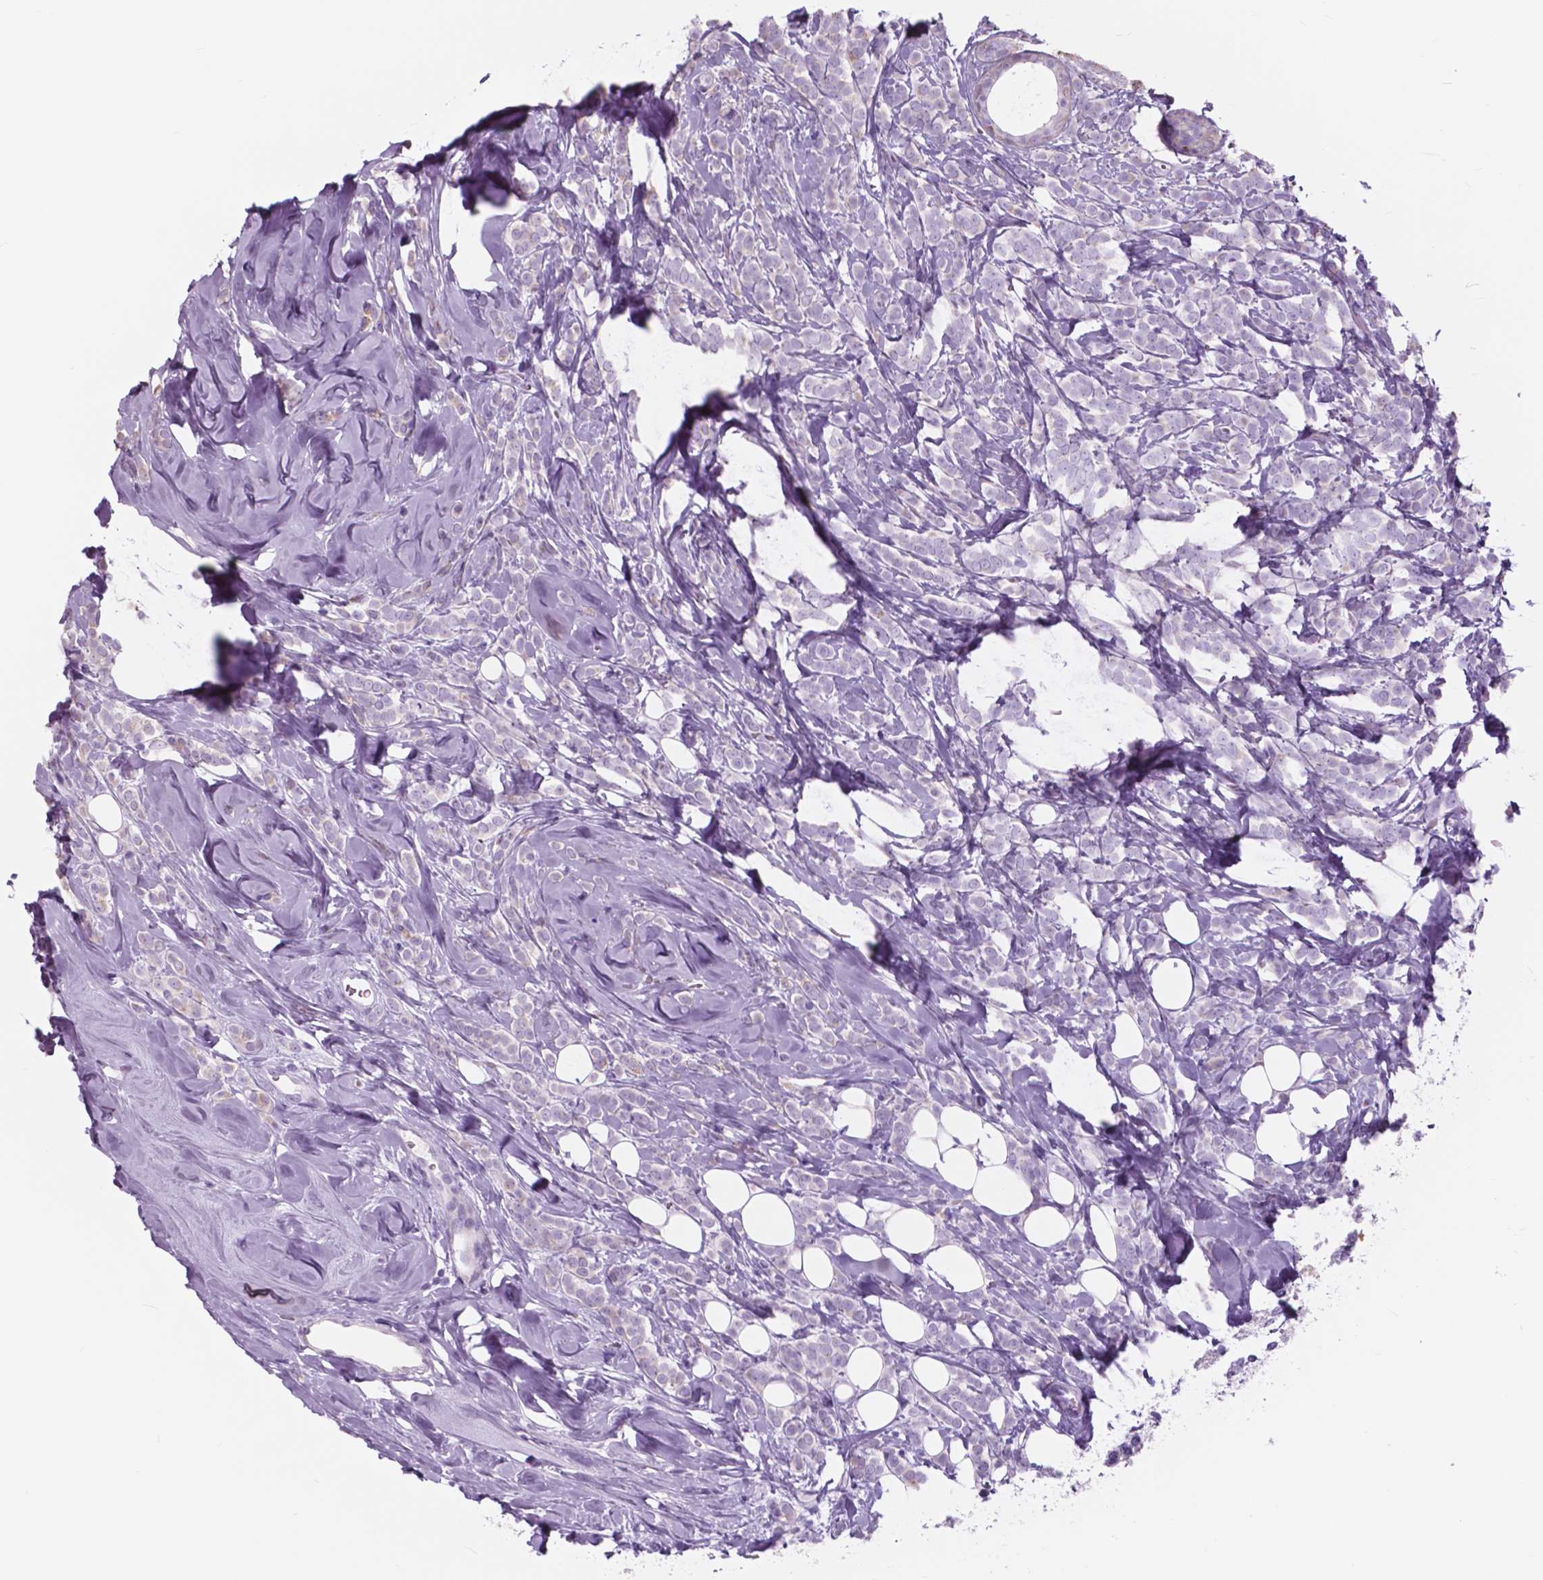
{"staining": {"intensity": "negative", "quantity": "none", "location": "none"}, "tissue": "breast cancer", "cell_type": "Tumor cells", "image_type": "cancer", "snomed": [{"axis": "morphology", "description": "Lobular carcinoma"}, {"axis": "topography", "description": "Breast"}], "caption": "A high-resolution histopathology image shows immunohistochemistry staining of breast cancer, which displays no significant staining in tumor cells.", "gene": "FXYD2", "patient": {"sex": "female", "age": 49}}